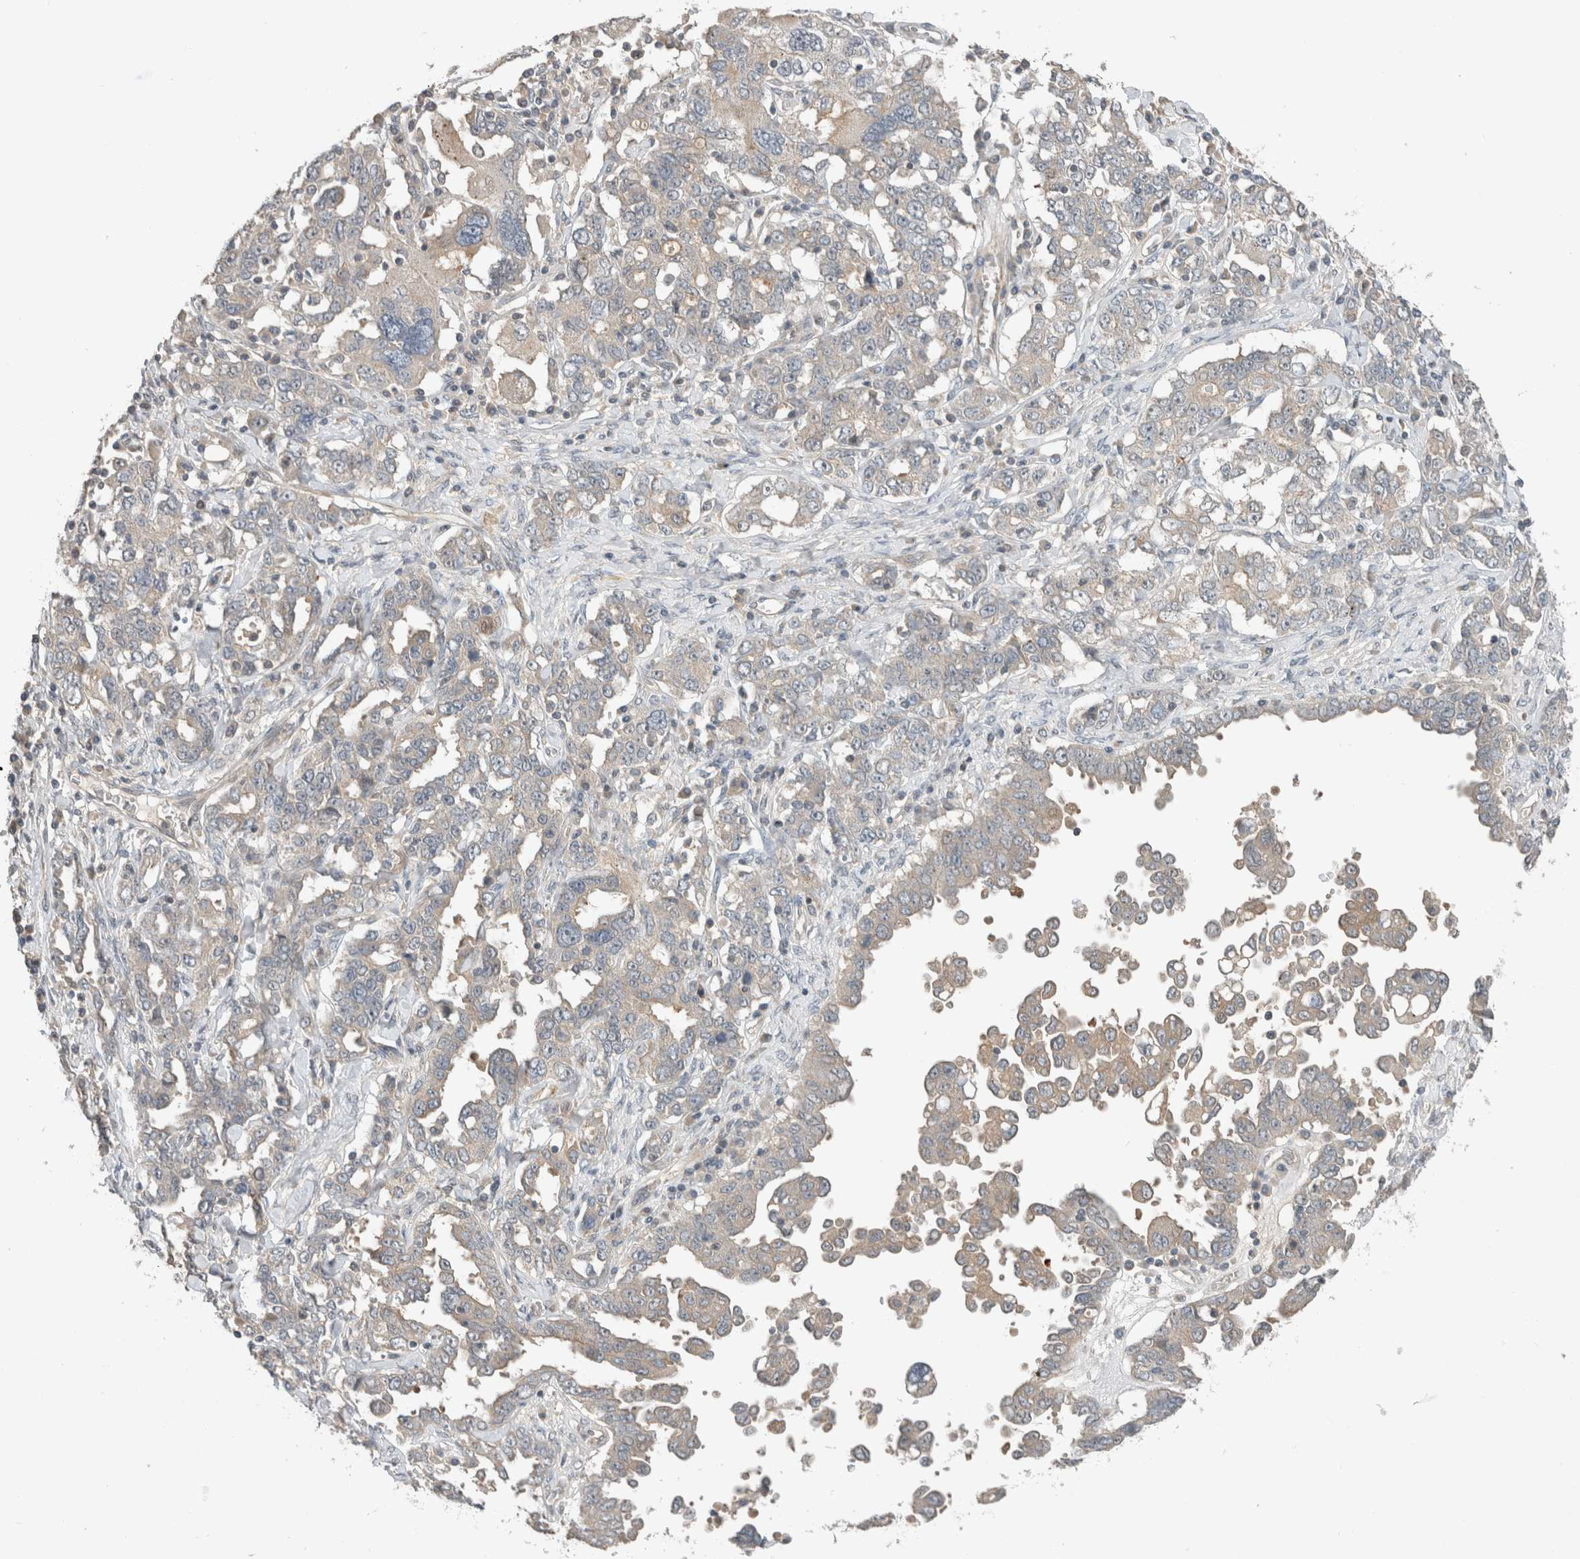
{"staining": {"intensity": "weak", "quantity": "25%-75%", "location": "cytoplasmic/membranous"}, "tissue": "ovarian cancer", "cell_type": "Tumor cells", "image_type": "cancer", "snomed": [{"axis": "morphology", "description": "Carcinoma, endometroid"}, {"axis": "topography", "description": "Ovary"}], "caption": "The image exhibits immunohistochemical staining of ovarian endometroid carcinoma. There is weak cytoplasmic/membranous expression is identified in about 25%-75% of tumor cells. (Brightfield microscopy of DAB IHC at high magnification).", "gene": "ERCC6L2", "patient": {"sex": "female", "age": 62}}